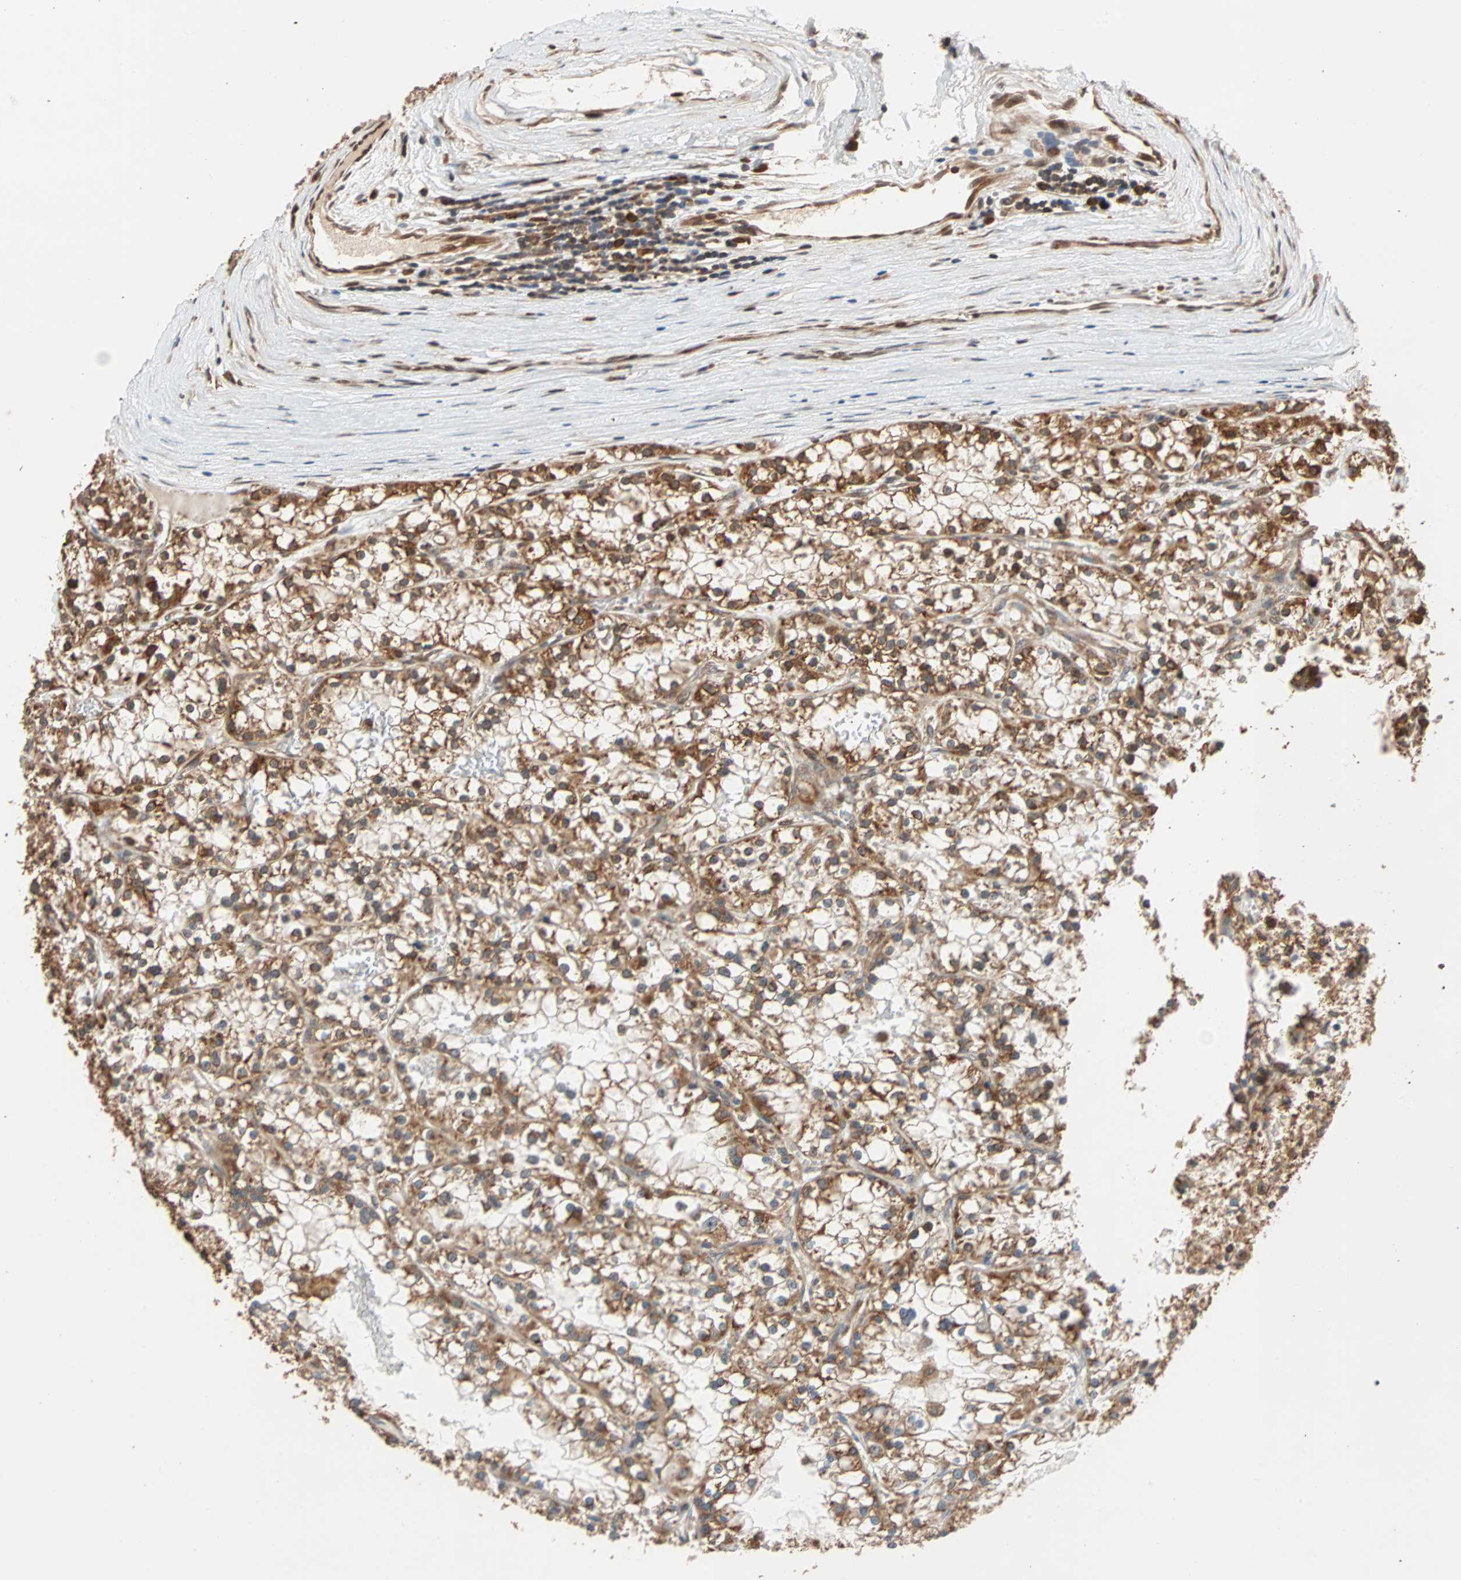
{"staining": {"intensity": "moderate", "quantity": ">75%", "location": "cytoplasmic/membranous"}, "tissue": "renal cancer", "cell_type": "Tumor cells", "image_type": "cancer", "snomed": [{"axis": "morphology", "description": "Adenocarcinoma, NOS"}, {"axis": "topography", "description": "Kidney"}], "caption": "About >75% of tumor cells in human renal cancer (adenocarcinoma) reveal moderate cytoplasmic/membranous protein staining as visualized by brown immunohistochemical staining.", "gene": "AUP1", "patient": {"sex": "female", "age": 52}}